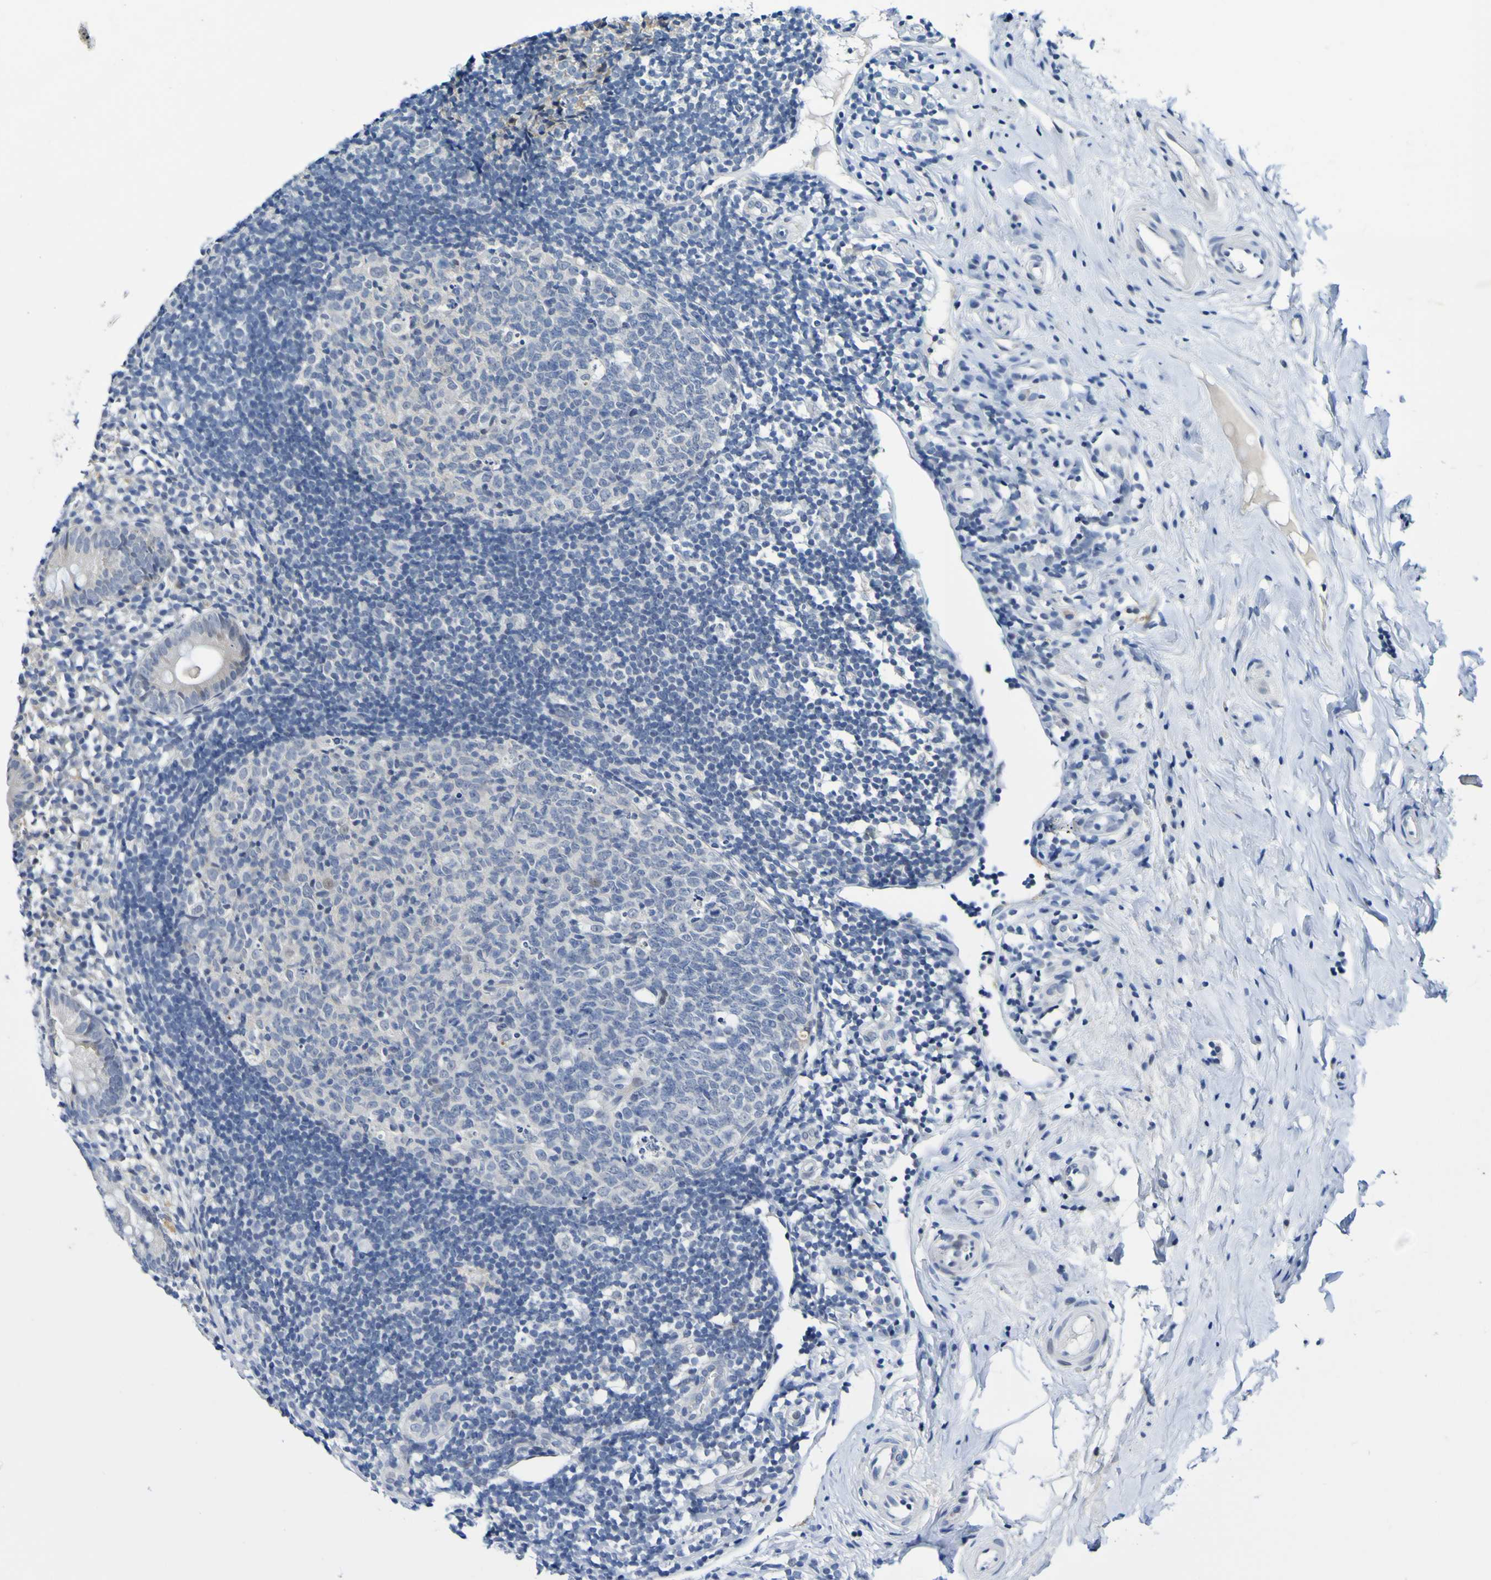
{"staining": {"intensity": "negative", "quantity": "none", "location": "none"}, "tissue": "appendix", "cell_type": "Glandular cells", "image_type": "normal", "snomed": [{"axis": "morphology", "description": "Normal tissue, NOS"}, {"axis": "topography", "description": "Appendix"}], "caption": "The image demonstrates no staining of glandular cells in benign appendix.", "gene": "VMA21", "patient": {"sex": "female", "age": 20}}